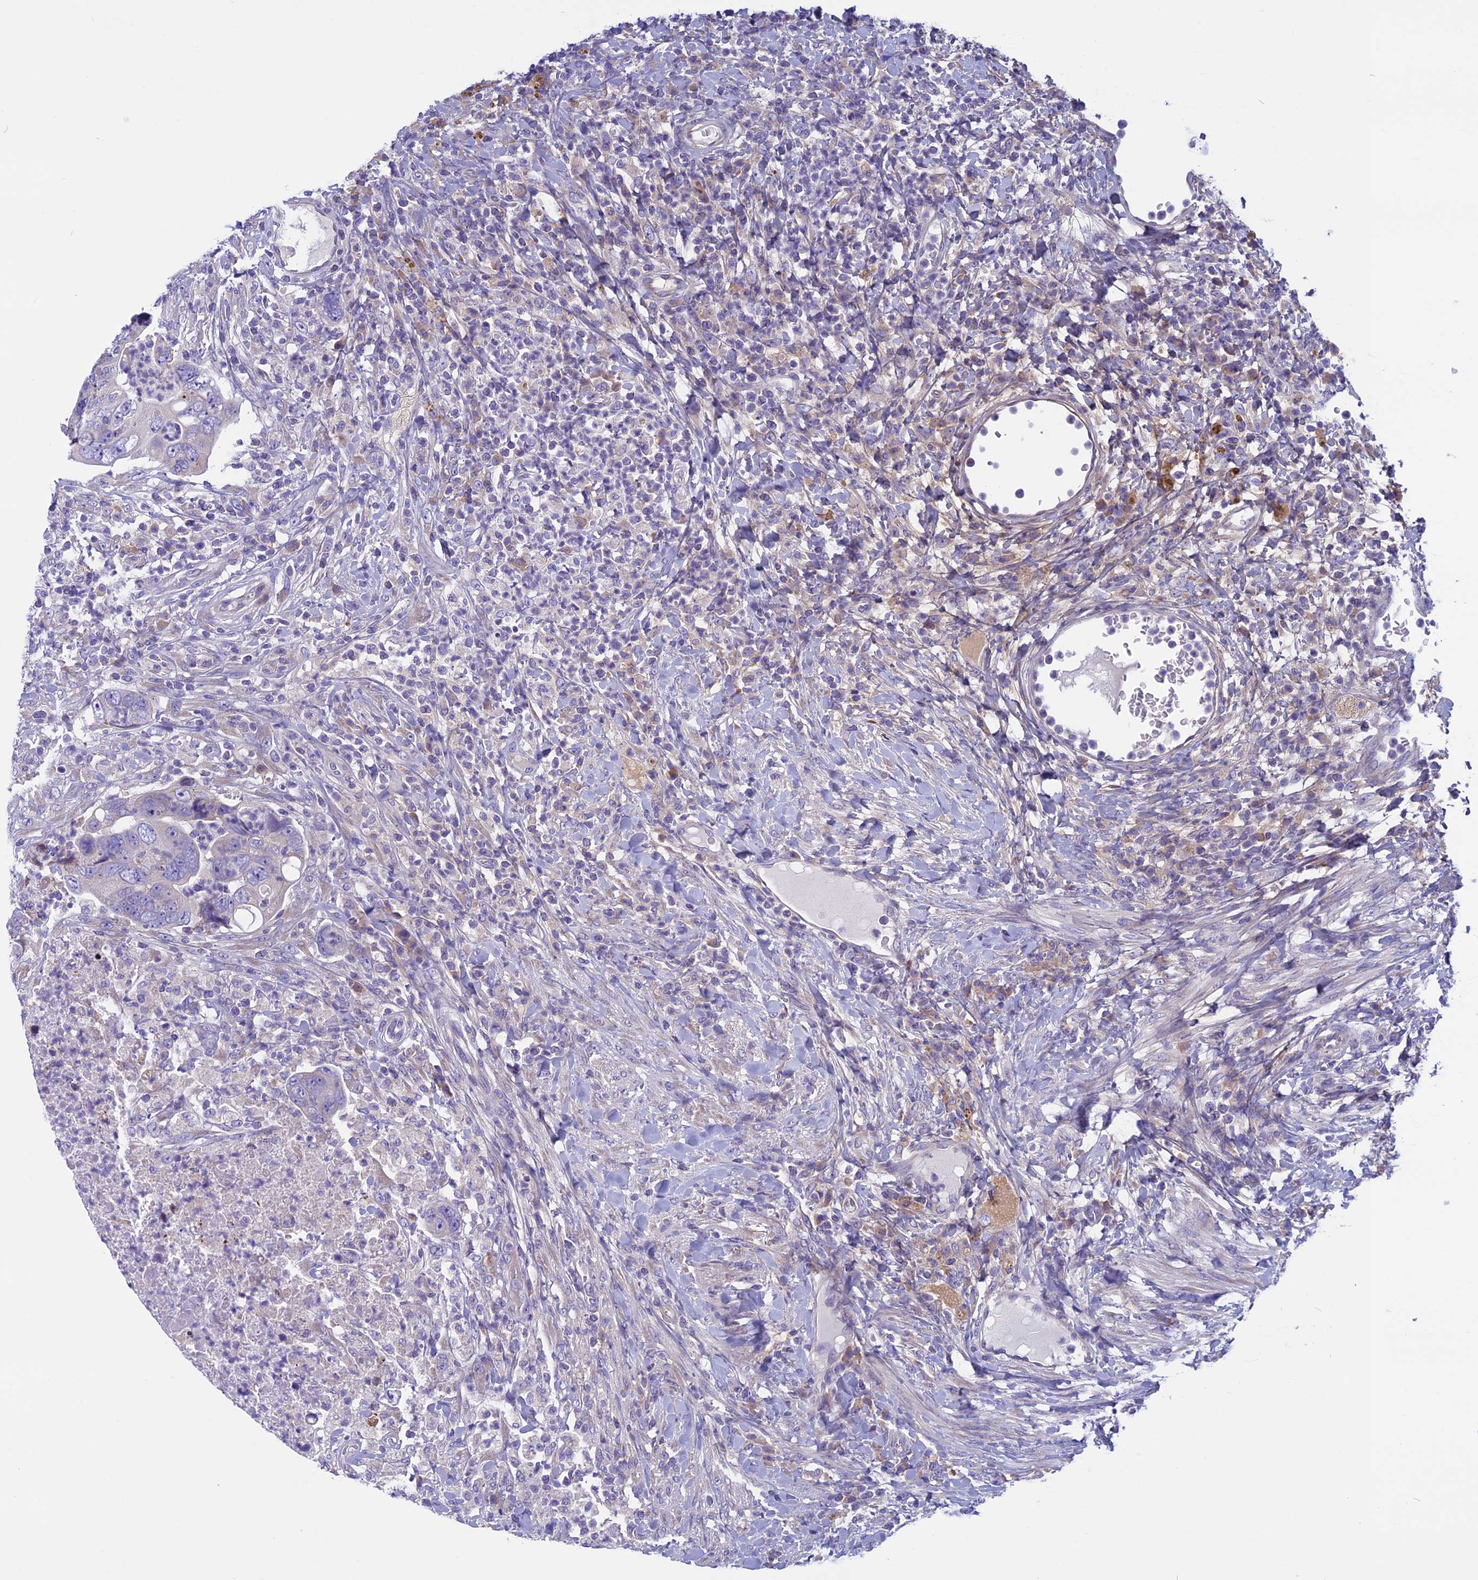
{"staining": {"intensity": "negative", "quantity": "none", "location": "none"}, "tissue": "colorectal cancer", "cell_type": "Tumor cells", "image_type": "cancer", "snomed": [{"axis": "morphology", "description": "Adenocarcinoma, NOS"}, {"axis": "topography", "description": "Rectum"}], "caption": "DAB (3,3'-diaminobenzidine) immunohistochemical staining of human adenocarcinoma (colorectal) reveals no significant positivity in tumor cells.", "gene": "DCTN5", "patient": {"sex": "male", "age": 59}}